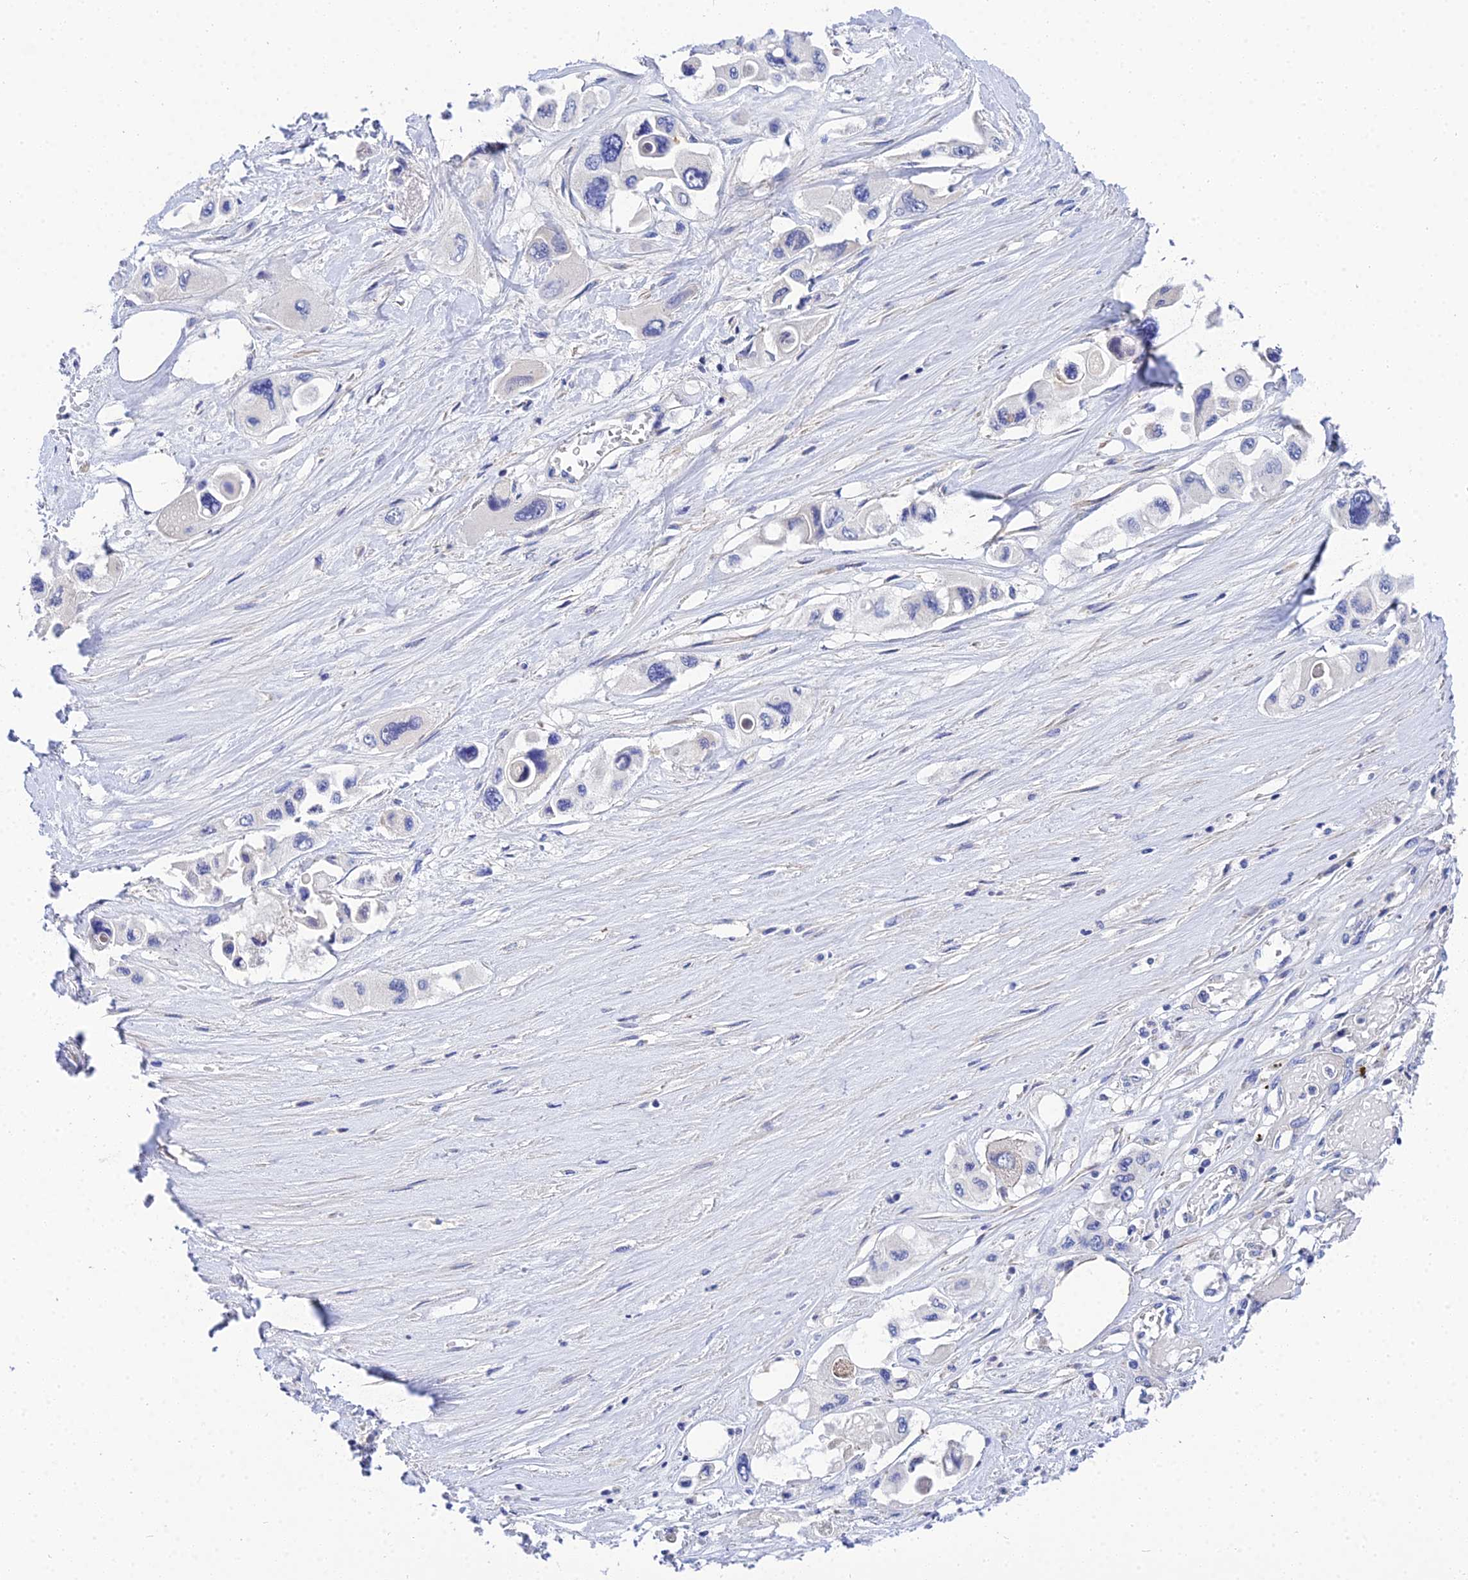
{"staining": {"intensity": "negative", "quantity": "none", "location": "none"}, "tissue": "pancreatic cancer", "cell_type": "Tumor cells", "image_type": "cancer", "snomed": [{"axis": "morphology", "description": "Adenocarcinoma, NOS"}, {"axis": "topography", "description": "Pancreas"}], "caption": "Image shows no protein expression in tumor cells of pancreatic adenocarcinoma tissue.", "gene": "APOBEC3H", "patient": {"sex": "male", "age": 92}}